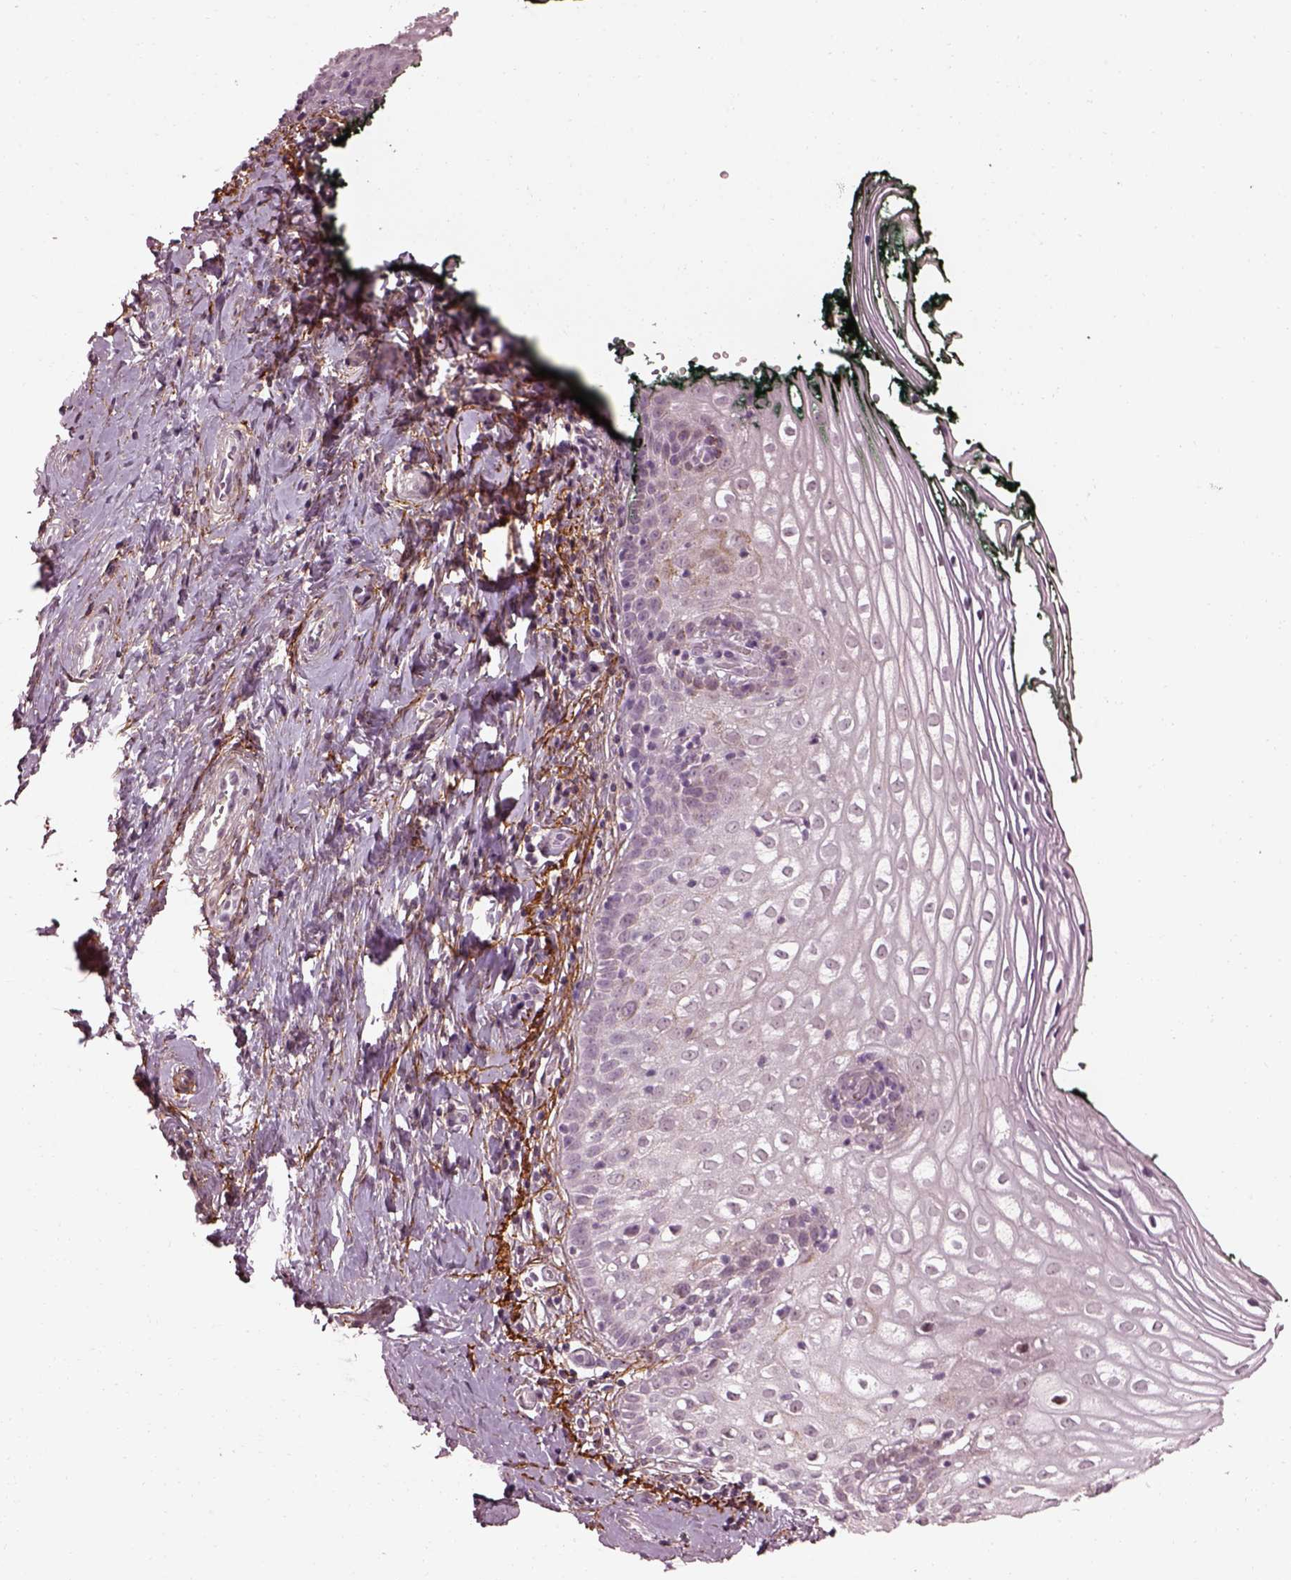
{"staining": {"intensity": "negative", "quantity": "none", "location": "none"}, "tissue": "vagina", "cell_type": "Squamous epithelial cells", "image_type": "normal", "snomed": [{"axis": "morphology", "description": "Normal tissue, NOS"}, {"axis": "topography", "description": "Vagina"}], "caption": "A histopathology image of vagina stained for a protein reveals no brown staining in squamous epithelial cells.", "gene": "EFEMP1", "patient": {"sex": "female", "age": 47}}